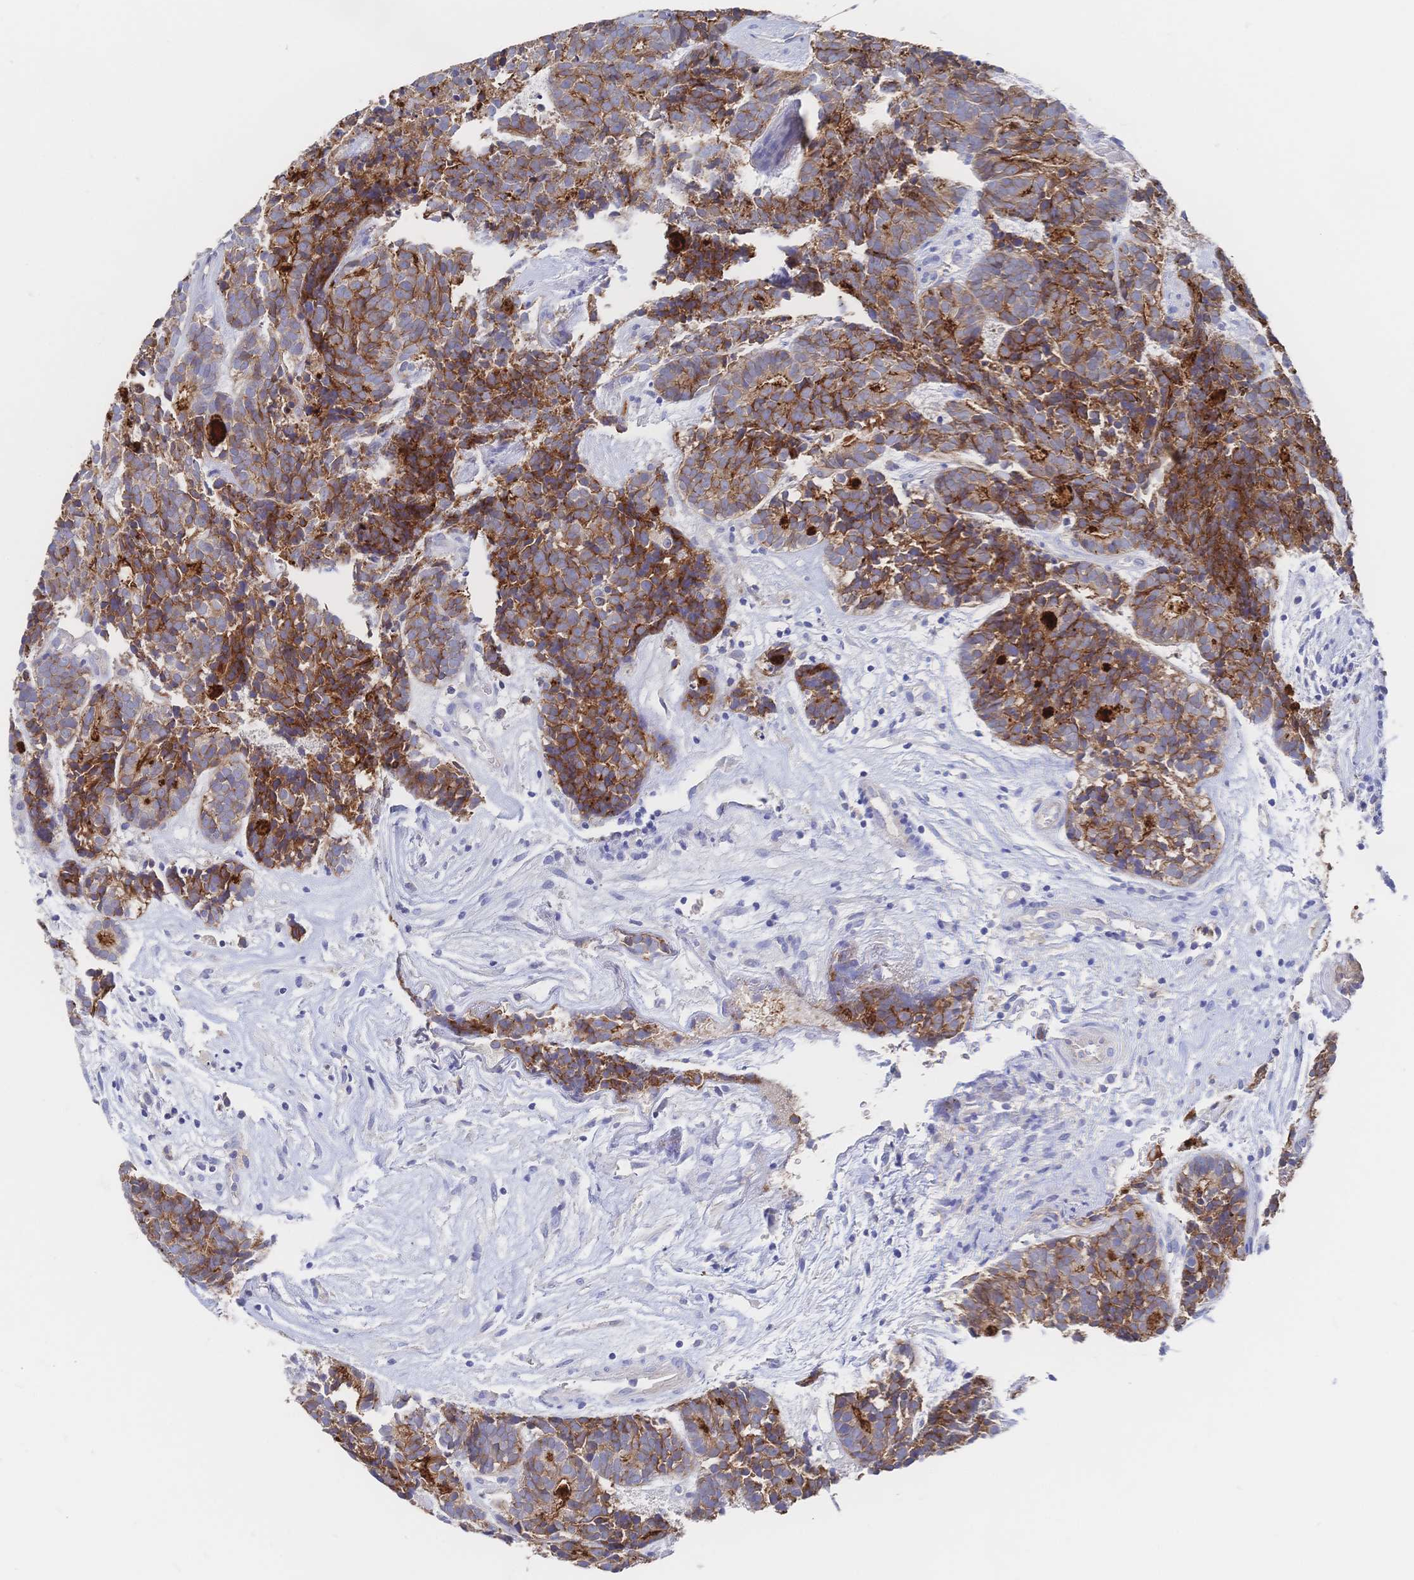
{"staining": {"intensity": "moderate", "quantity": ">75%", "location": "cytoplasmic/membranous"}, "tissue": "head and neck cancer", "cell_type": "Tumor cells", "image_type": "cancer", "snomed": [{"axis": "morphology", "description": "Adenocarcinoma, NOS"}, {"axis": "topography", "description": "Head-Neck"}], "caption": "Immunohistochemistry (IHC) (DAB) staining of adenocarcinoma (head and neck) demonstrates moderate cytoplasmic/membranous protein positivity in about >75% of tumor cells.", "gene": "F11R", "patient": {"sex": "female", "age": 81}}